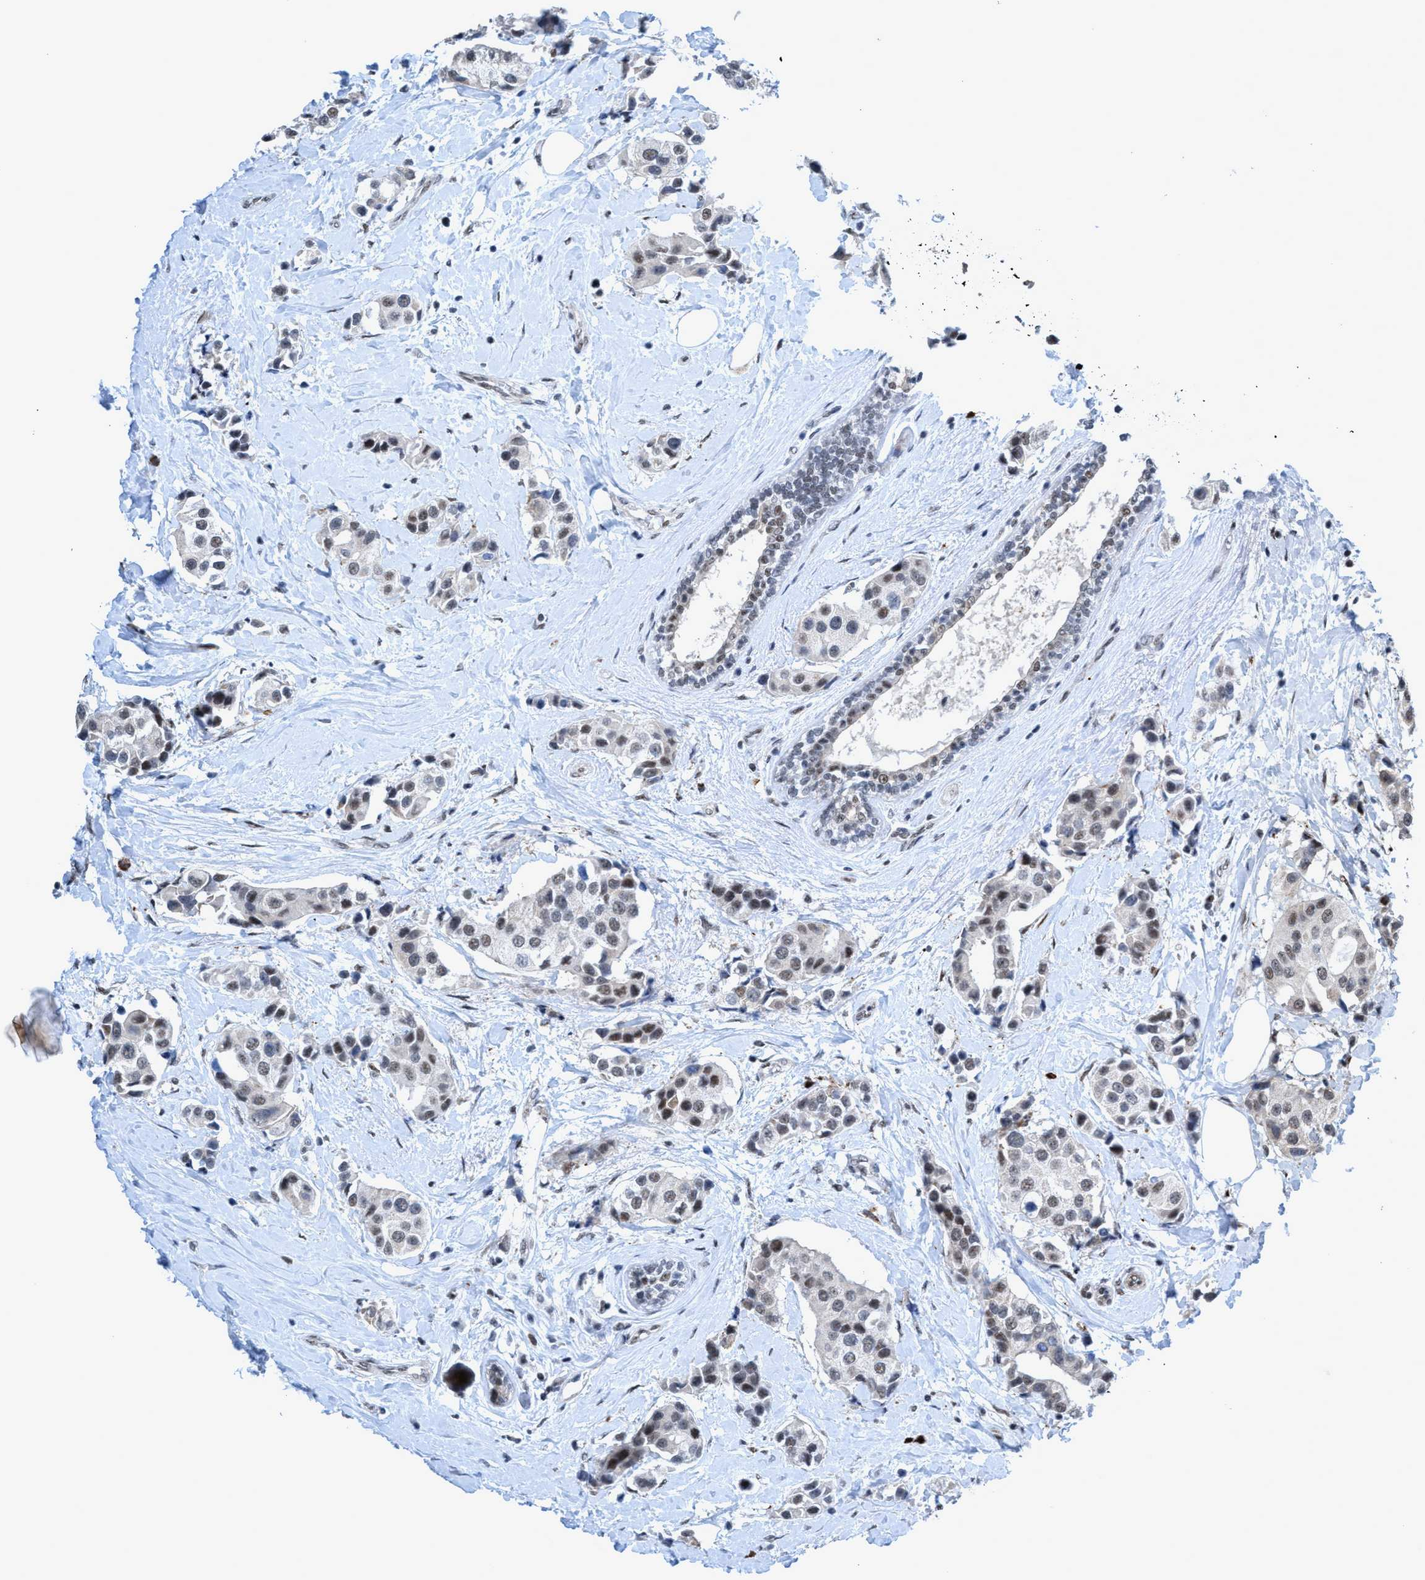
{"staining": {"intensity": "weak", "quantity": "25%-75%", "location": "nuclear"}, "tissue": "breast cancer", "cell_type": "Tumor cells", "image_type": "cancer", "snomed": [{"axis": "morphology", "description": "Normal tissue, NOS"}, {"axis": "morphology", "description": "Duct carcinoma"}, {"axis": "topography", "description": "Breast"}], "caption": "Tumor cells exhibit low levels of weak nuclear staining in approximately 25%-75% of cells in breast cancer (infiltrating ductal carcinoma).", "gene": "CWC27", "patient": {"sex": "female", "age": 39}}